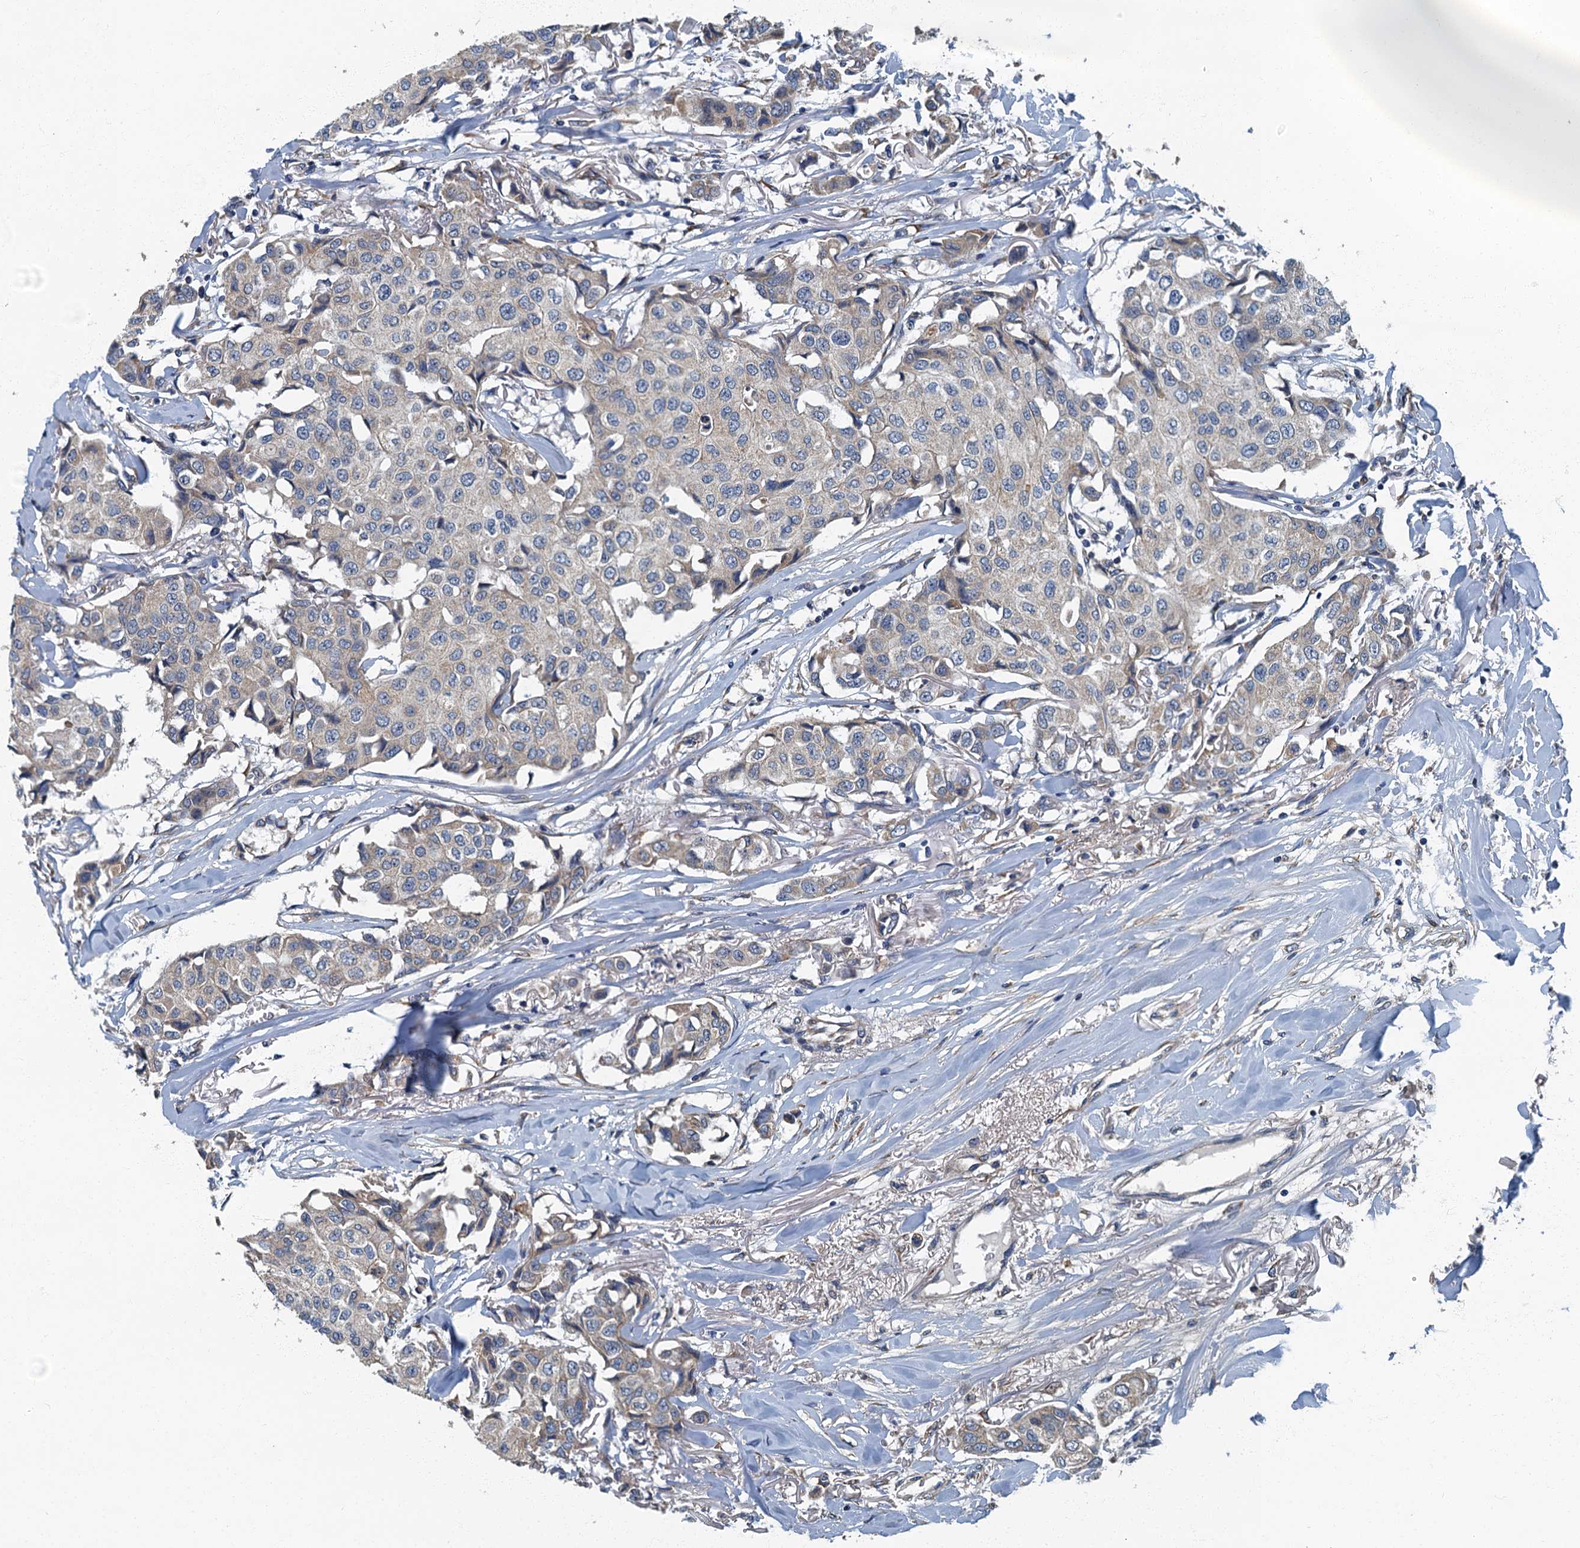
{"staining": {"intensity": "negative", "quantity": "none", "location": "none"}, "tissue": "breast cancer", "cell_type": "Tumor cells", "image_type": "cancer", "snomed": [{"axis": "morphology", "description": "Duct carcinoma"}, {"axis": "topography", "description": "Breast"}], "caption": "A micrograph of human breast cancer (invasive ductal carcinoma) is negative for staining in tumor cells.", "gene": "DDX49", "patient": {"sex": "female", "age": 80}}